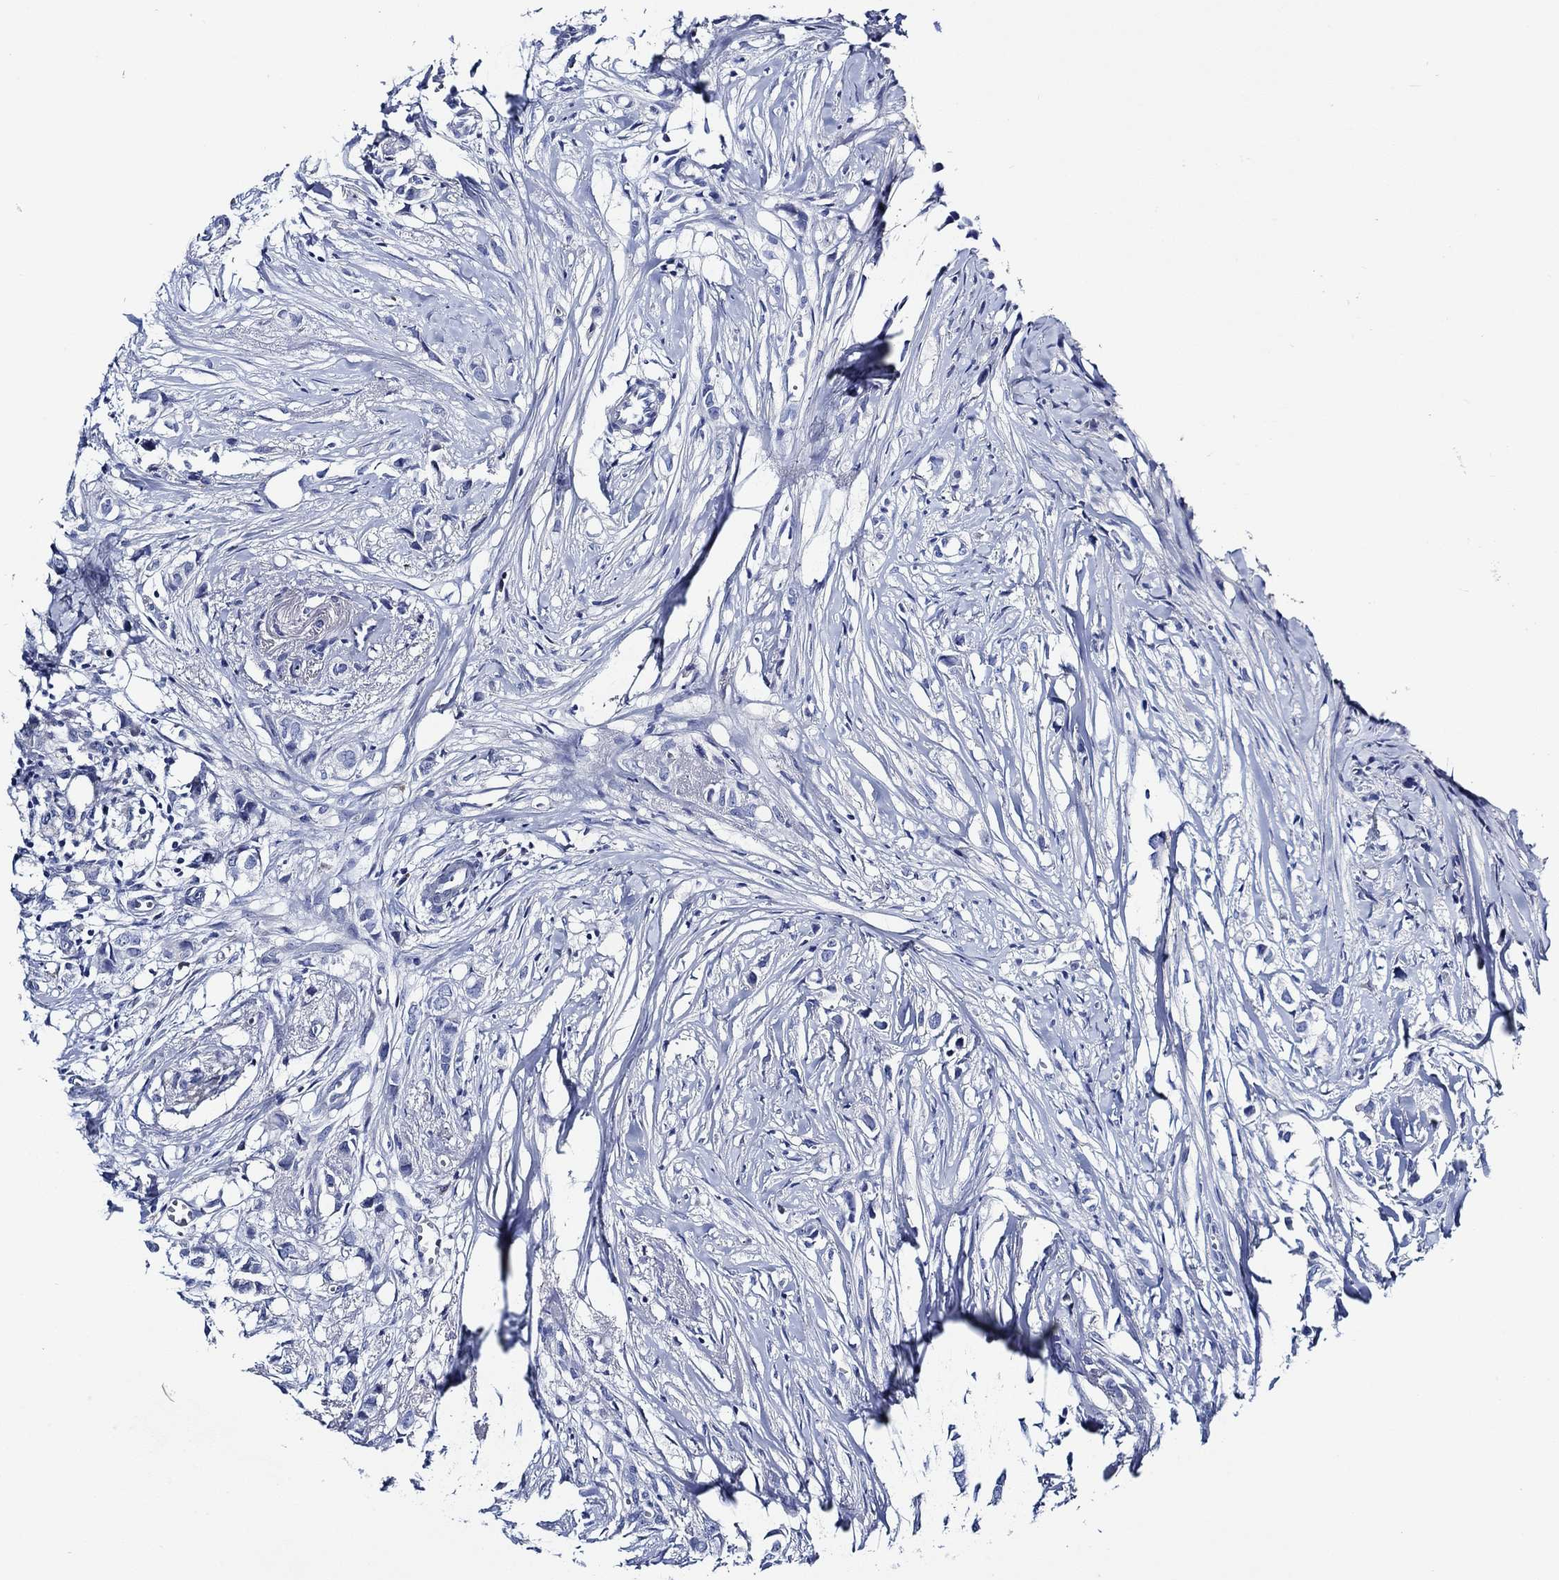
{"staining": {"intensity": "negative", "quantity": "none", "location": "none"}, "tissue": "breast cancer", "cell_type": "Tumor cells", "image_type": "cancer", "snomed": [{"axis": "morphology", "description": "Duct carcinoma"}, {"axis": "topography", "description": "Breast"}], "caption": "Tumor cells are negative for brown protein staining in breast cancer (invasive ductal carcinoma).", "gene": "WDR62", "patient": {"sex": "female", "age": 85}}